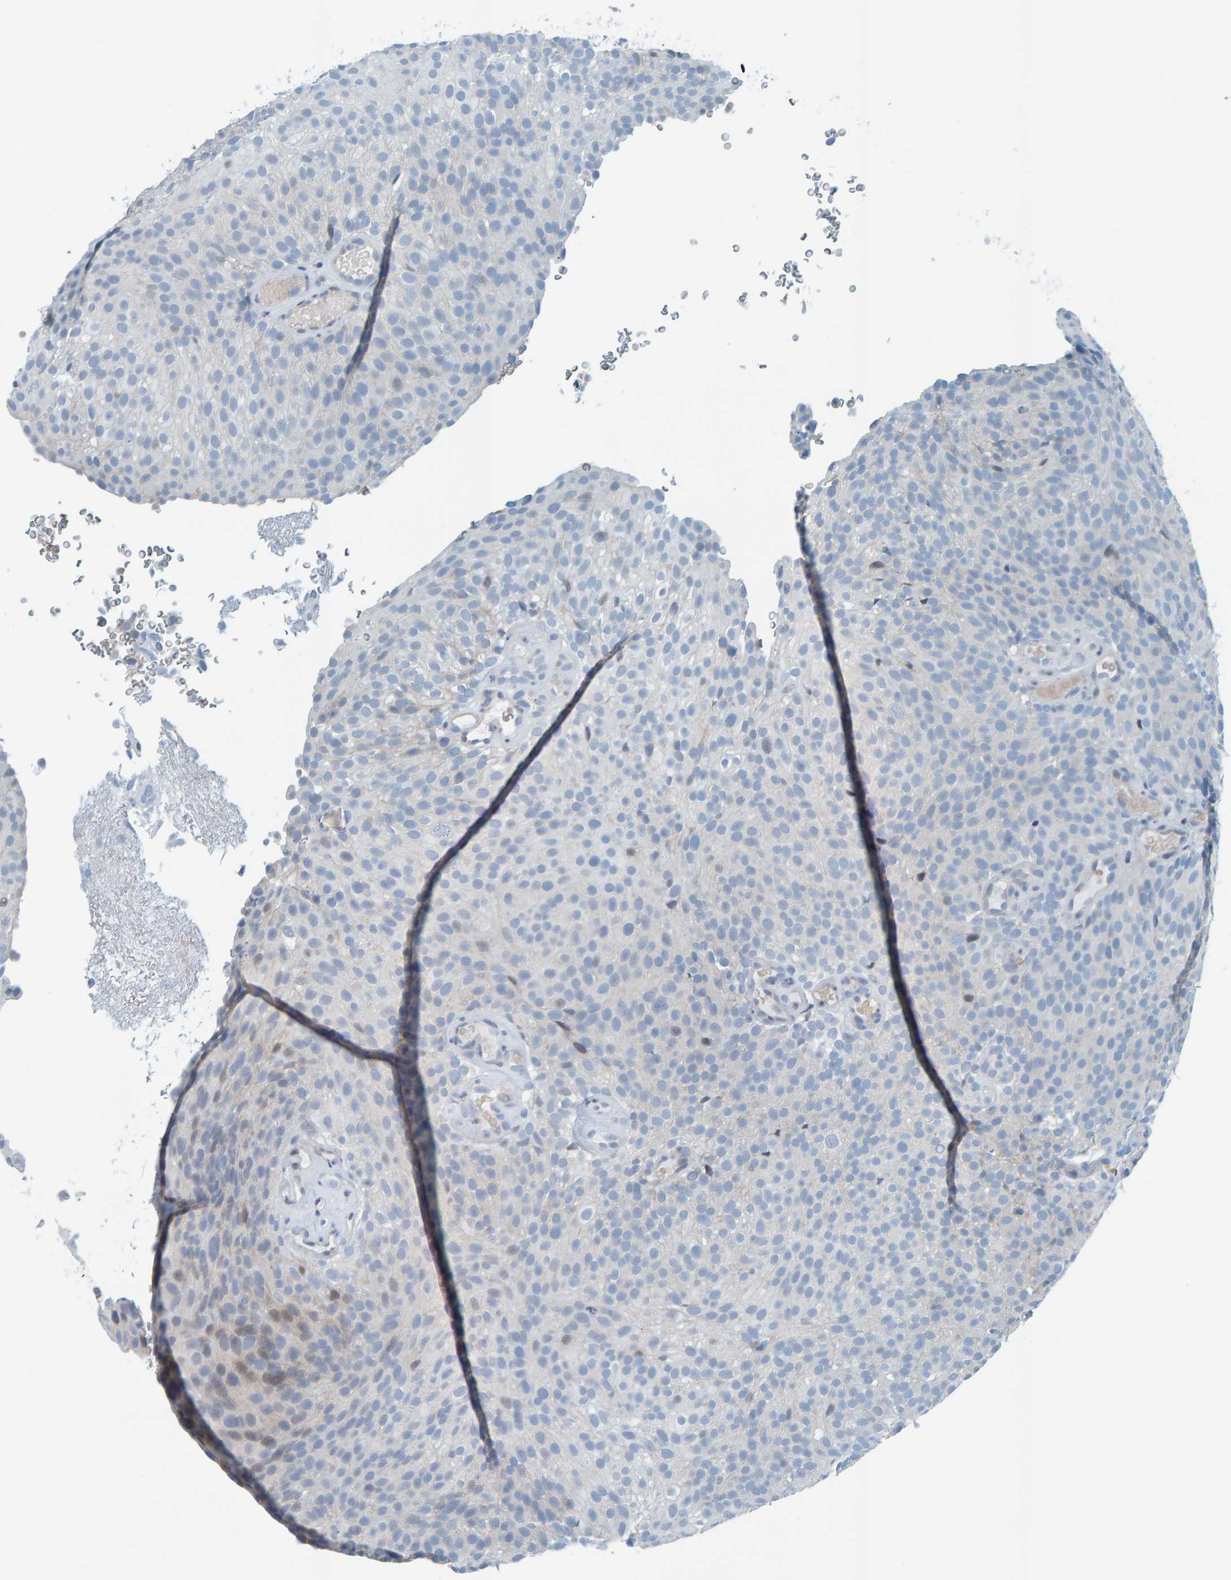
{"staining": {"intensity": "negative", "quantity": "none", "location": "none"}, "tissue": "urothelial cancer", "cell_type": "Tumor cells", "image_type": "cancer", "snomed": [{"axis": "morphology", "description": "Urothelial carcinoma, Low grade"}, {"axis": "topography", "description": "Urinary bladder"}], "caption": "The IHC photomicrograph has no significant expression in tumor cells of low-grade urothelial carcinoma tissue.", "gene": "CNP", "patient": {"sex": "male", "age": 78}}